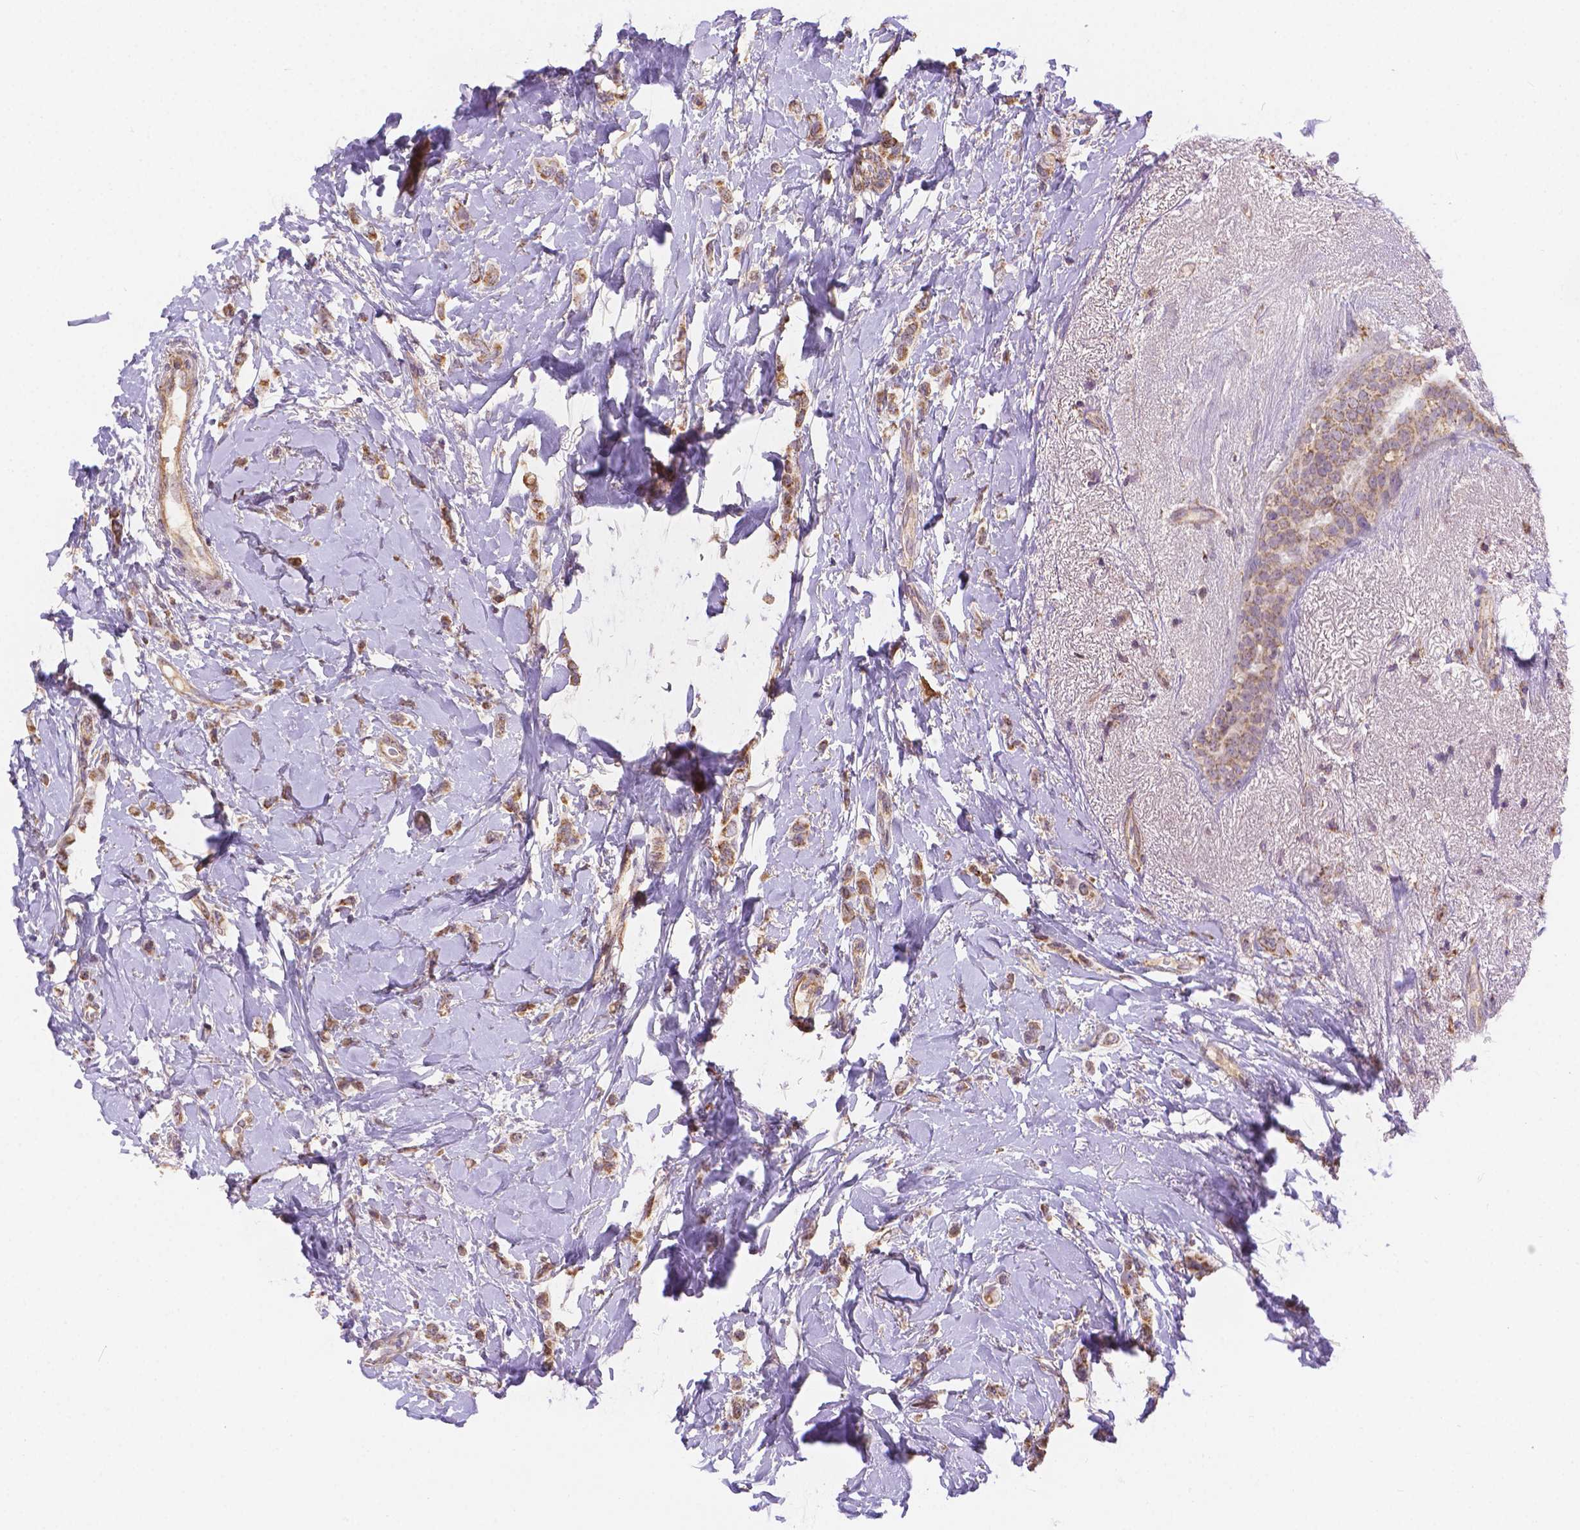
{"staining": {"intensity": "moderate", "quantity": ">75%", "location": "cytoplasmic/membranous"}, "tissue": "breast cancer", "cell_type": "Tumor cells", "image_type": "cancer", "snomed": [{"axis": "morphology", "description": "Lobular carcinoma"}, {"axis": "topography", "description": "Breast"}], "caption": "This image displays breast cancer stained with immunohistochemistry (IHC) to label a protein in brown. The cytoplasmic/membranous of tumor cells show moderate positivity for the protein. Nuclei are counter-stained blue.", "gene": "CYYR1", "patient": {"sex": "female", "age": 66}}